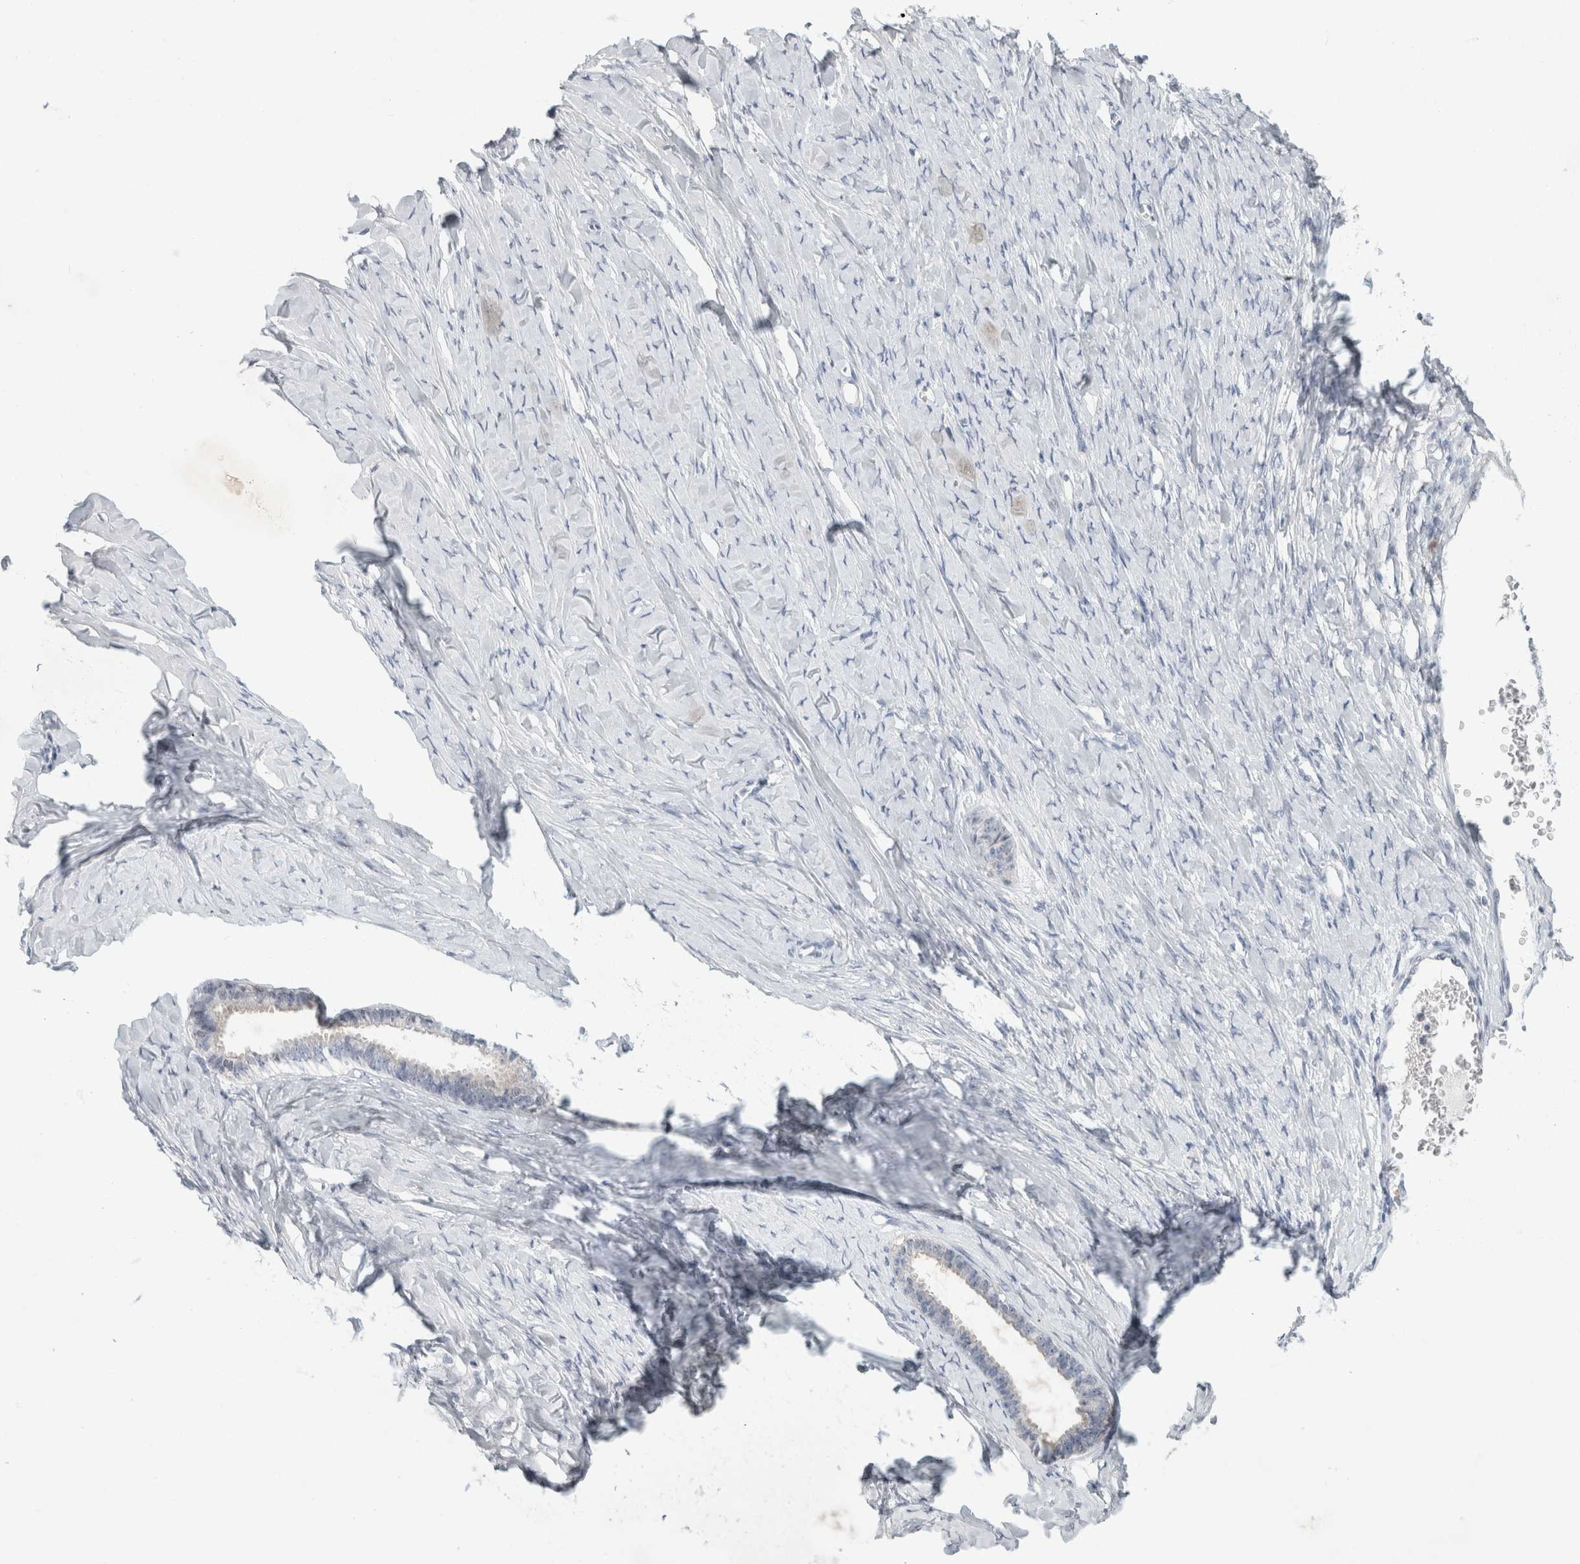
{"staining": {"intensity": "negative", "quantity": "none", "location": "none"}, "tissue": "ovarian cancer", "cell_type": "Tumor cells", "image_type": "cancer", "snomed": [{"axis": "morphology", "description": "Cystadenocarcinoma, serous, NOS"}, {"axis": "topography", "description": "Ovary"}], "caption": "This image is of ovarian cancer stained with immunohistochemistry to label a protein in brown with the nuclei are counter-stained blue. There is no positivity in tumor cells.", "gene": "NIPA1", "patient": {"sex": "female", "age": 79}}